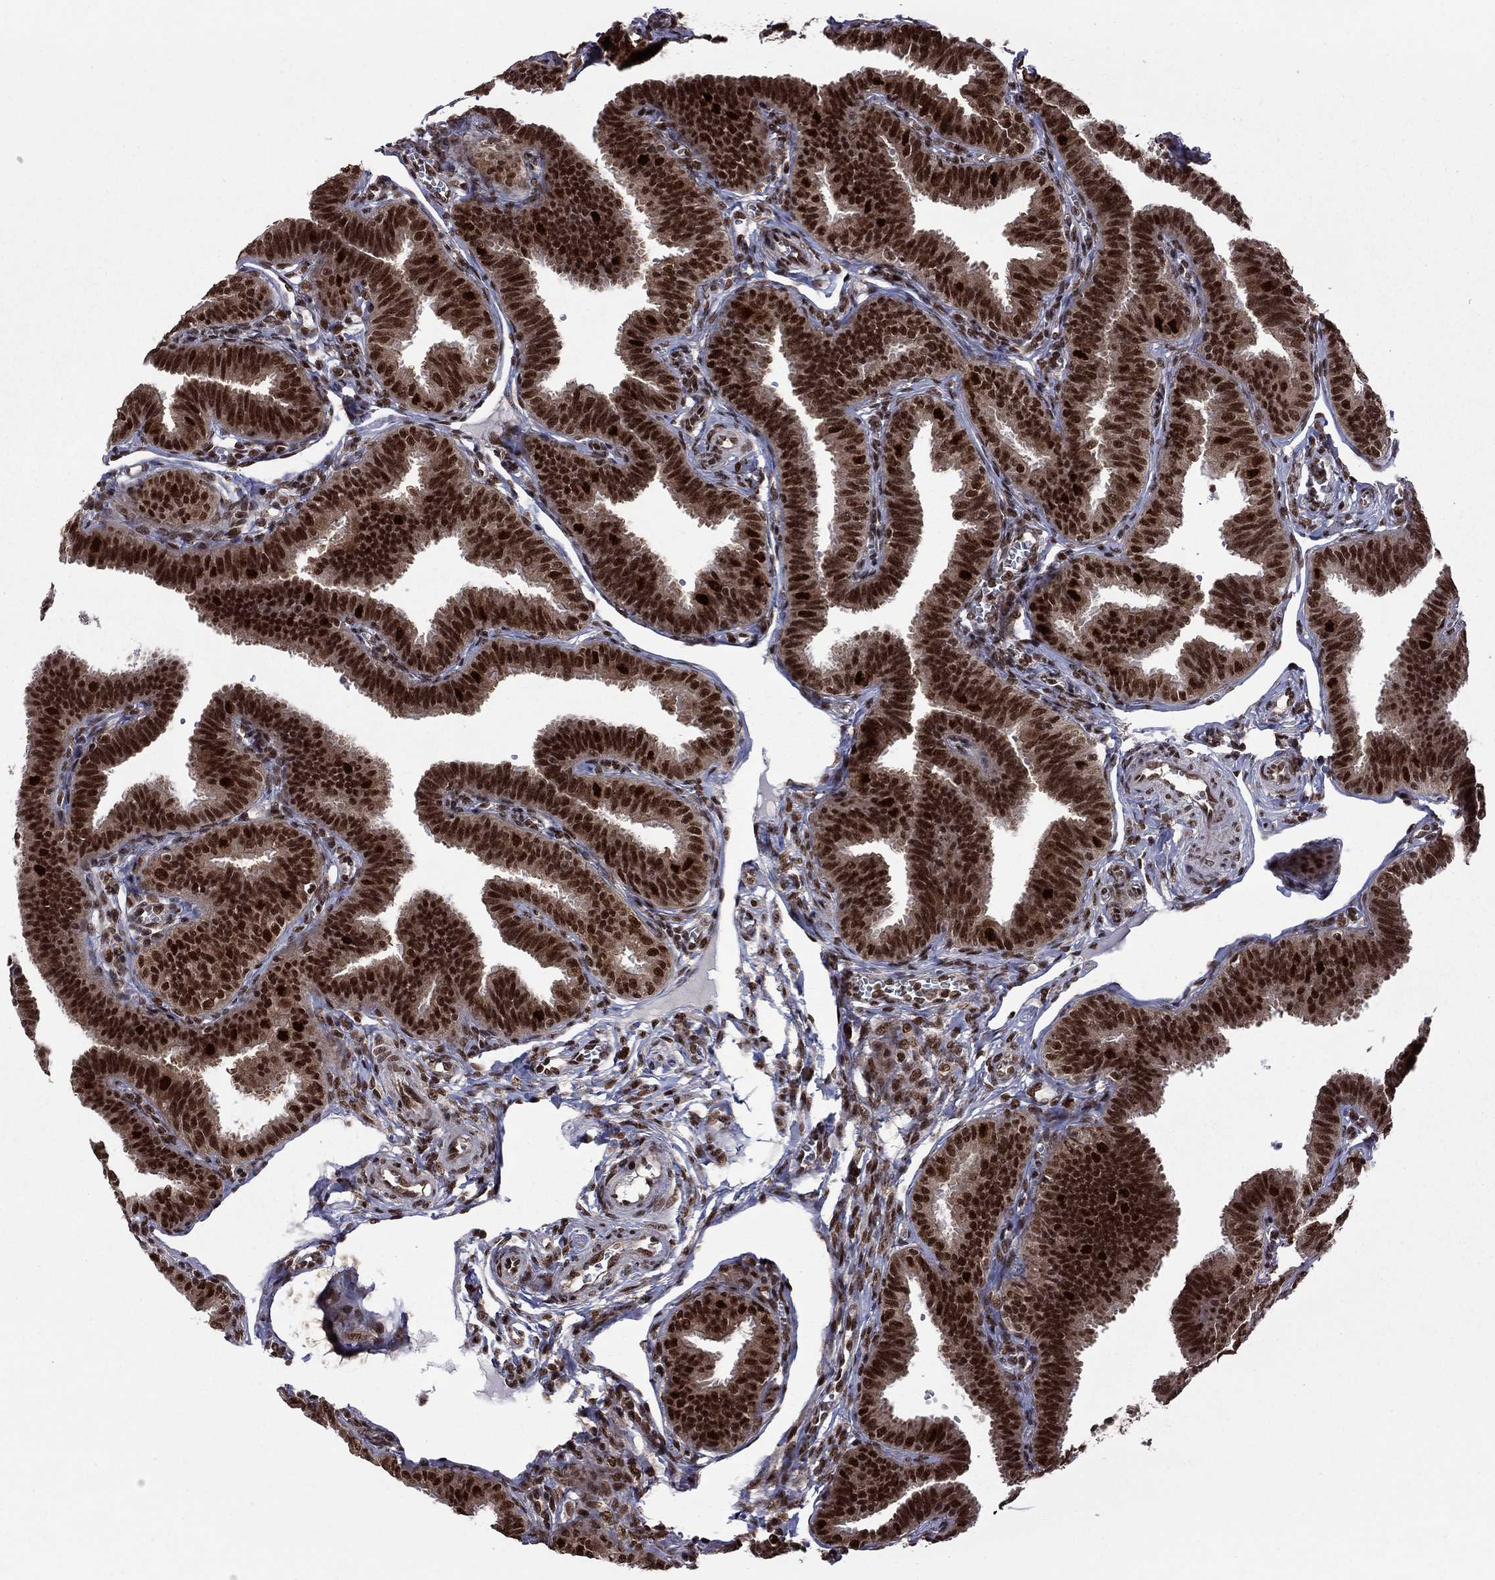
{"staining": {"intensity": "strong", "quantity": ">75%", "location": "nuclear"}, "tissue": "fallopian tube", "cell_type": "Glandular cells", "image_type": "normal", "snomed": [{"axis": "morphology", "description": "Normal tissue, NOS"}, {"axis": "topography", "description": "Fallopian tube"}], "caption": "Immunohistochemical staining of normal human fallopian tube shows strong nuclear protein staining in approximately >75% of glandular cells.", "gene": "MED25", "patient": {"sex": "female", "age": 25}}